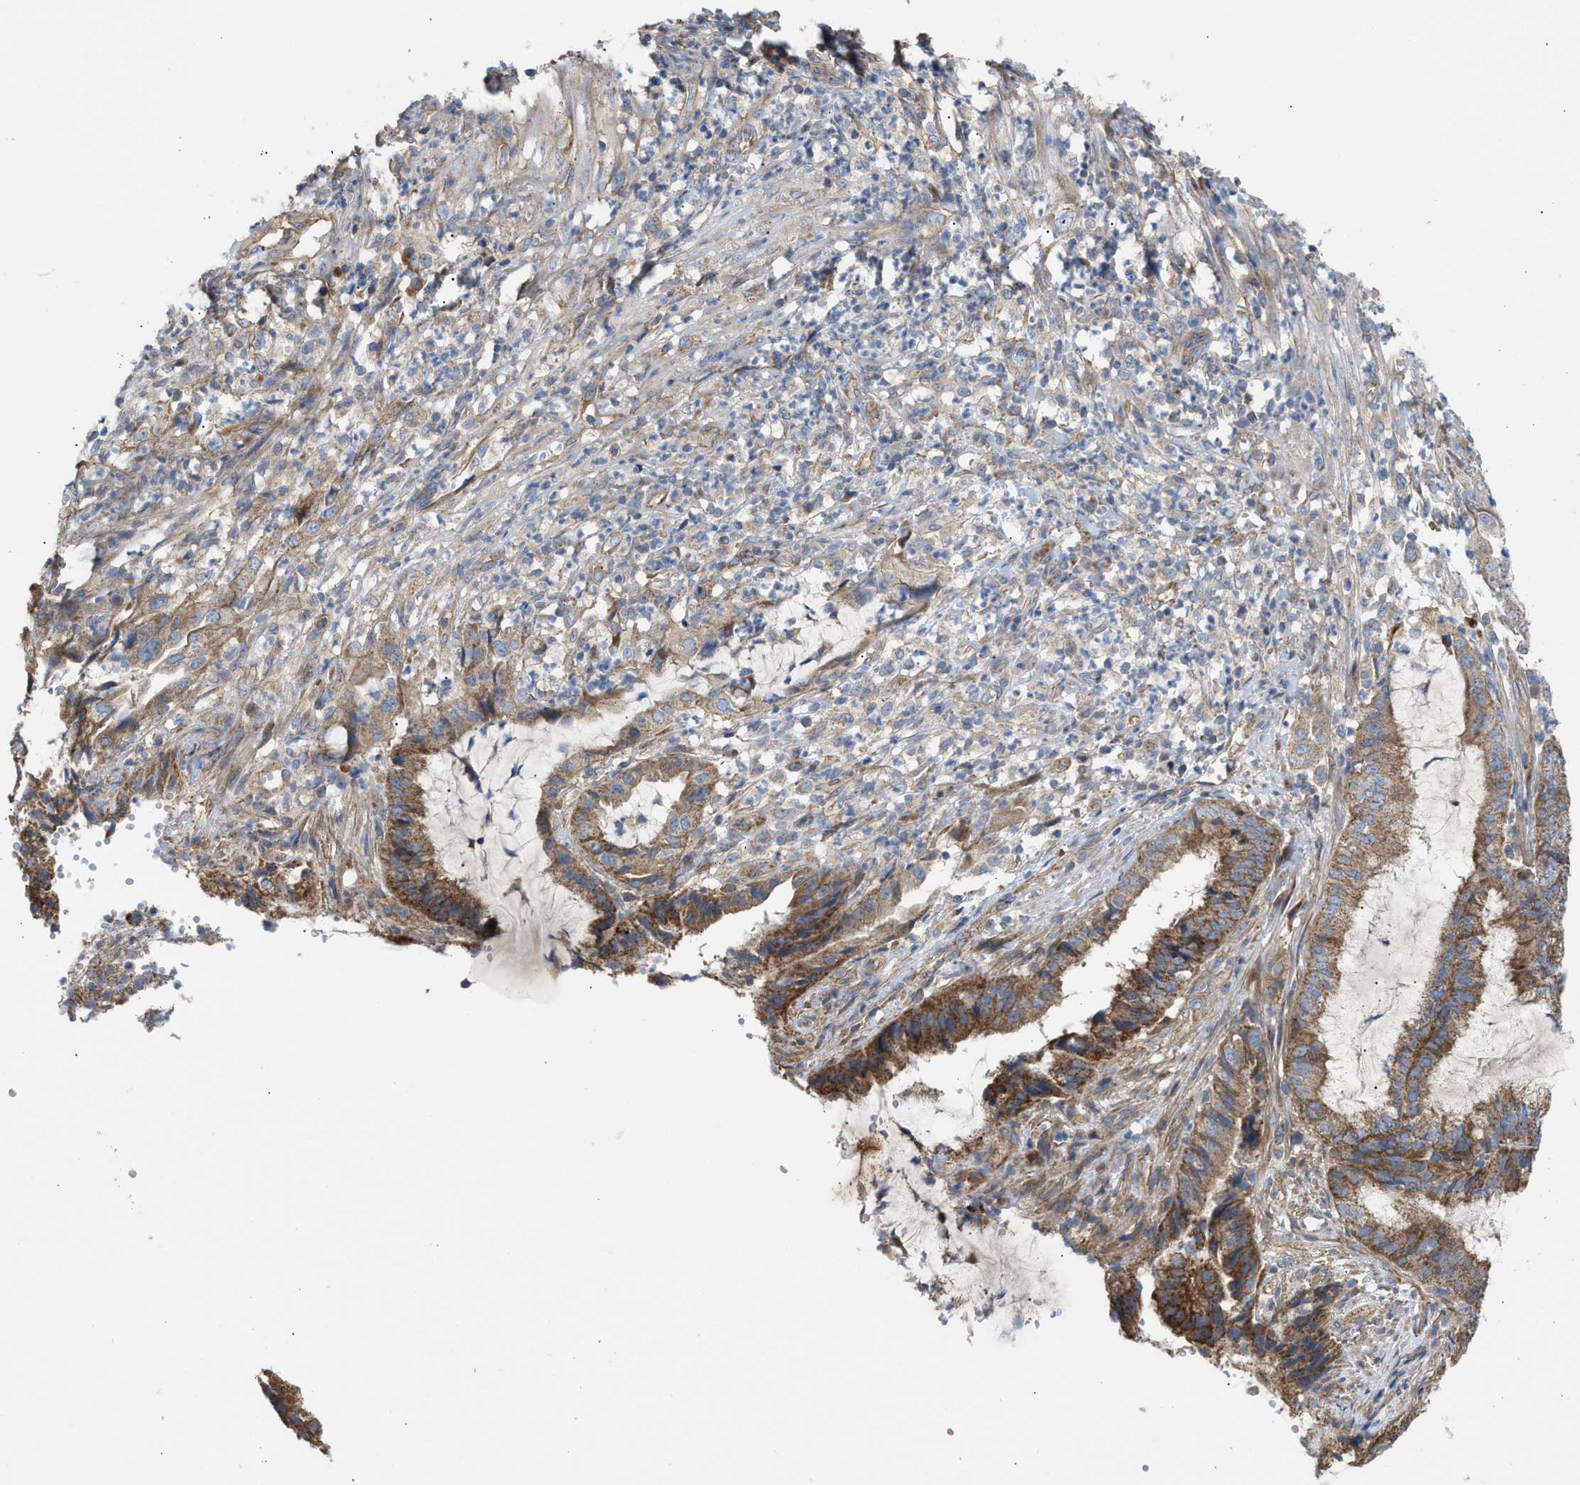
{"staining": {"intensity": "moderate", "quantity": ">75%", "location": "cytoplasmic/membranous"}, "tissue": "endometrial cancer", "cell_type": "Tumor cells", "image_type": "cancer", "snomed": [{"axis": "morphology", "description": "Adenocarcinoma, NOS"}, {"axis": "topography", "description": "Endometrium"}], "caption": "IHC (DAB) staining of human endometrial cancer (adenocarcinoma) exhibits moderate cytoplasmic/membranous protein expression in approximately >75% of tumor cells.", "gene": "OXSM", "patient": {"sex": "female", "age": 51}}